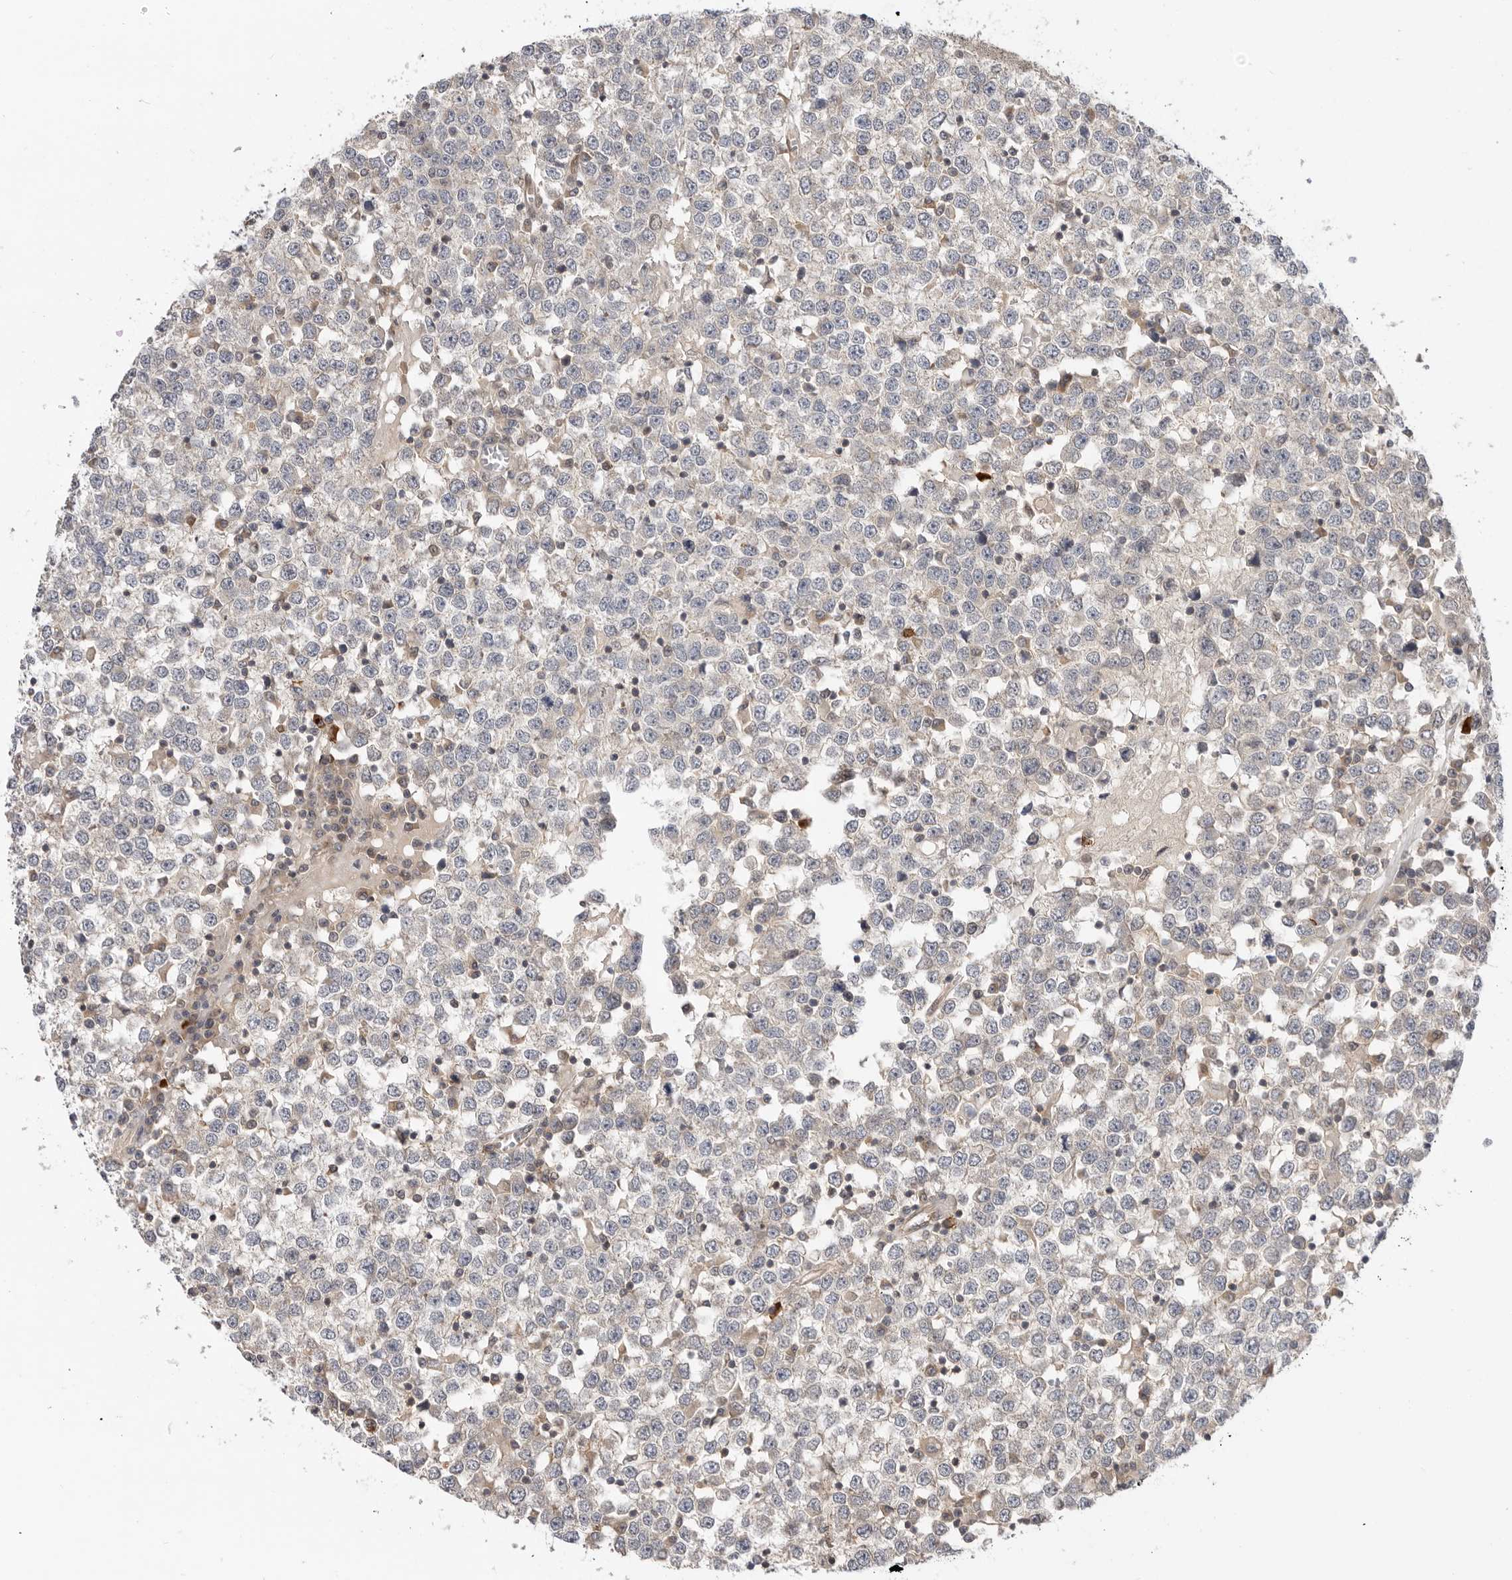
{"staining": {"intensity": "negative", "quantity": "none", "location": "none"}, "tissue": "testis cancer", "cell_type": "Tumor cells", "image_type": "cancer", "snomed": [{"axis": "morphology", "description": "Seminoma, NOS"}, {"axis": "topography", "description": "Testis"}], "caption": "Immunohistochemistry (IHC) photomicrograph of neoplastic tissue: testis cancer stained with DAB displays no significant protein expression in tumor cells.", "gene": "DCAF8", "patient": {"sex": "male", "age": 65}}